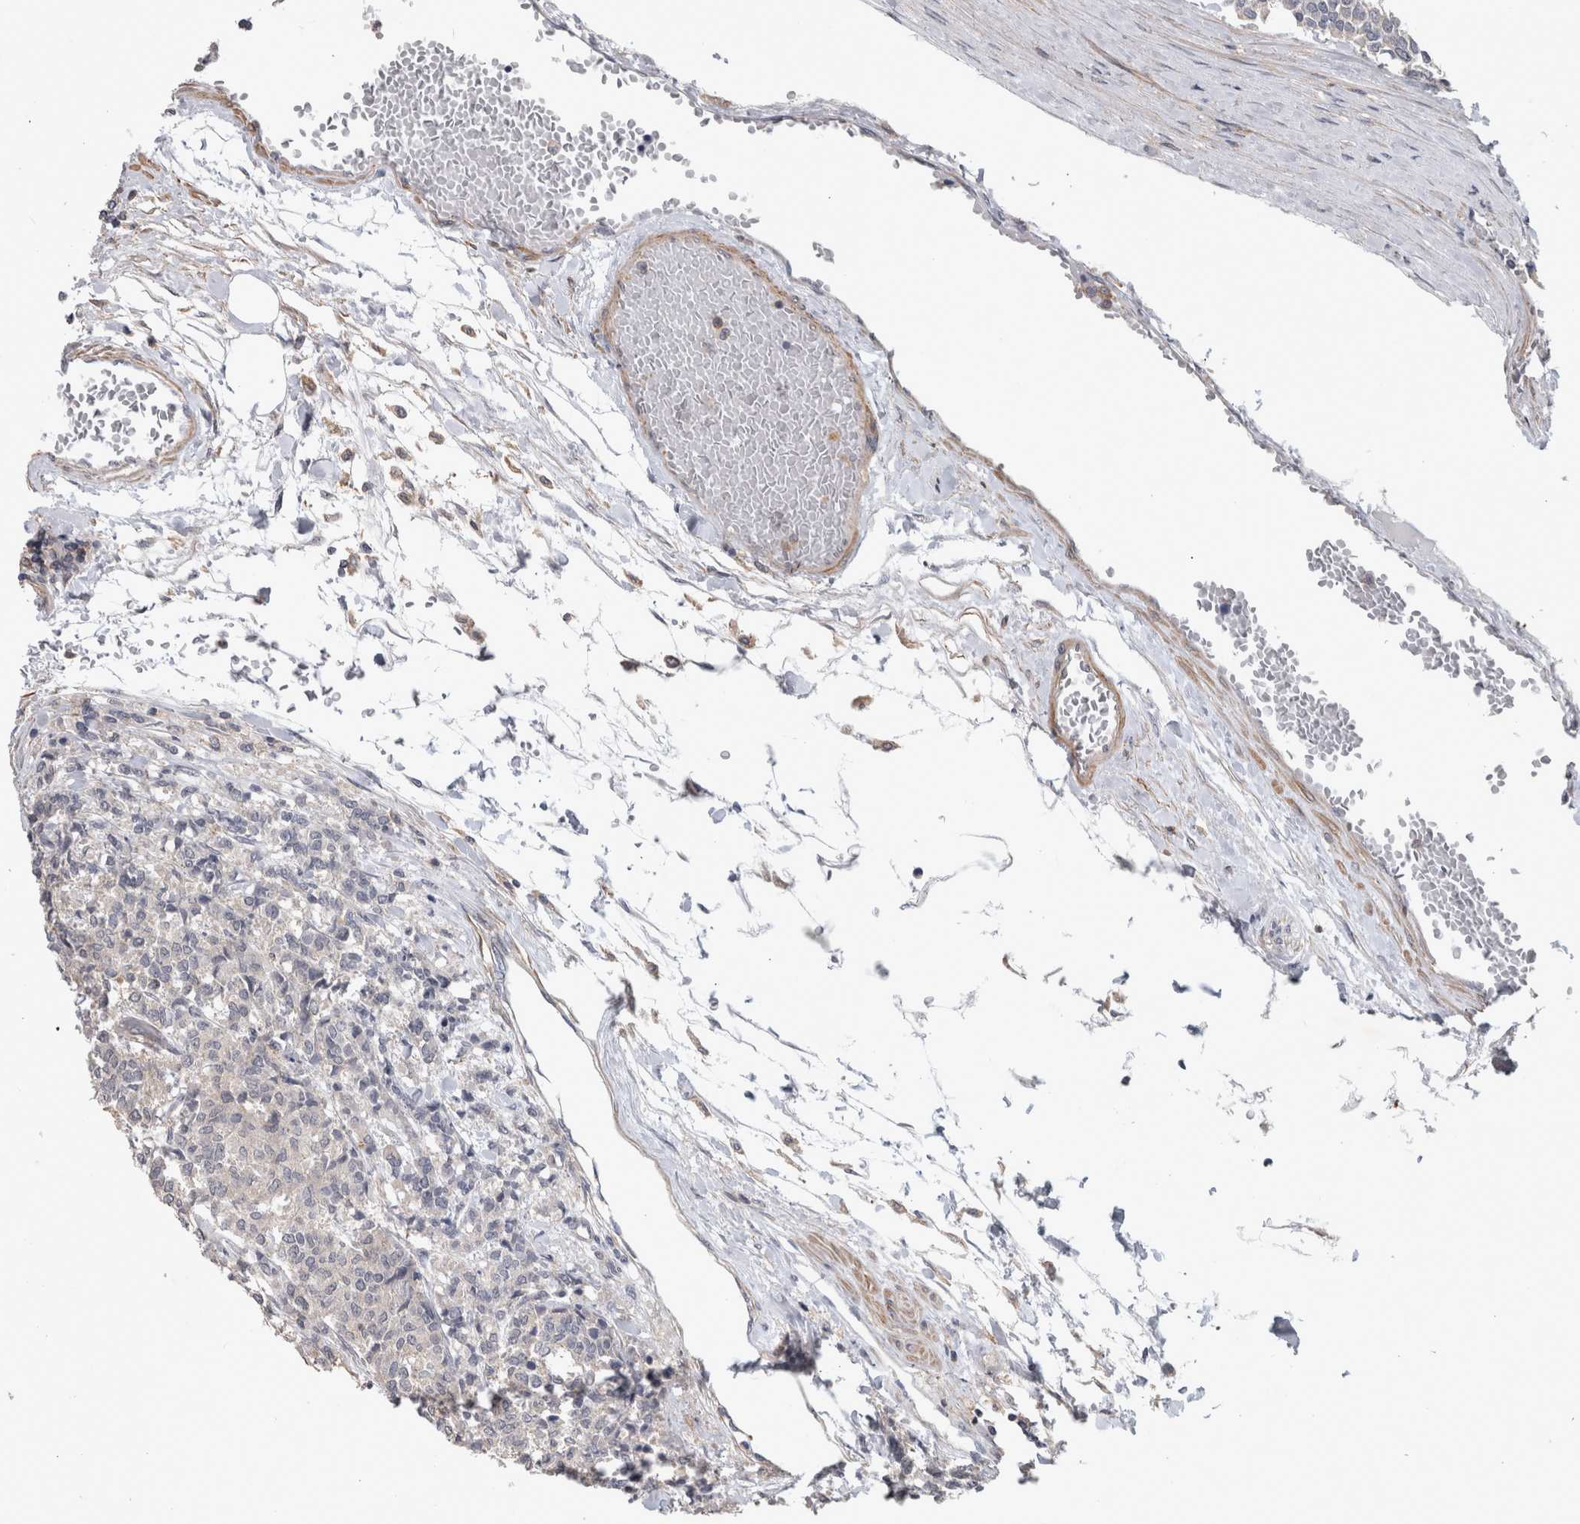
{"staining": {"intensity": "negative", "quantity": "none", "location": "none"}, "tissue": "carcinoid", "cell_type": "Tumor cells", "image_type": "cancer", "snomed": [{"axis": "morphology", "description": "Carcinoid, malignant, NOS"}, {"axis": "topography", "description": "Pancreas"}], "caption": "High power microscopy image of an IHC image of carcinoid, revealing no significant positivity in tumor cells.", "gene": "SPATA48", "patient": {"sex": "female", "age": 54}}